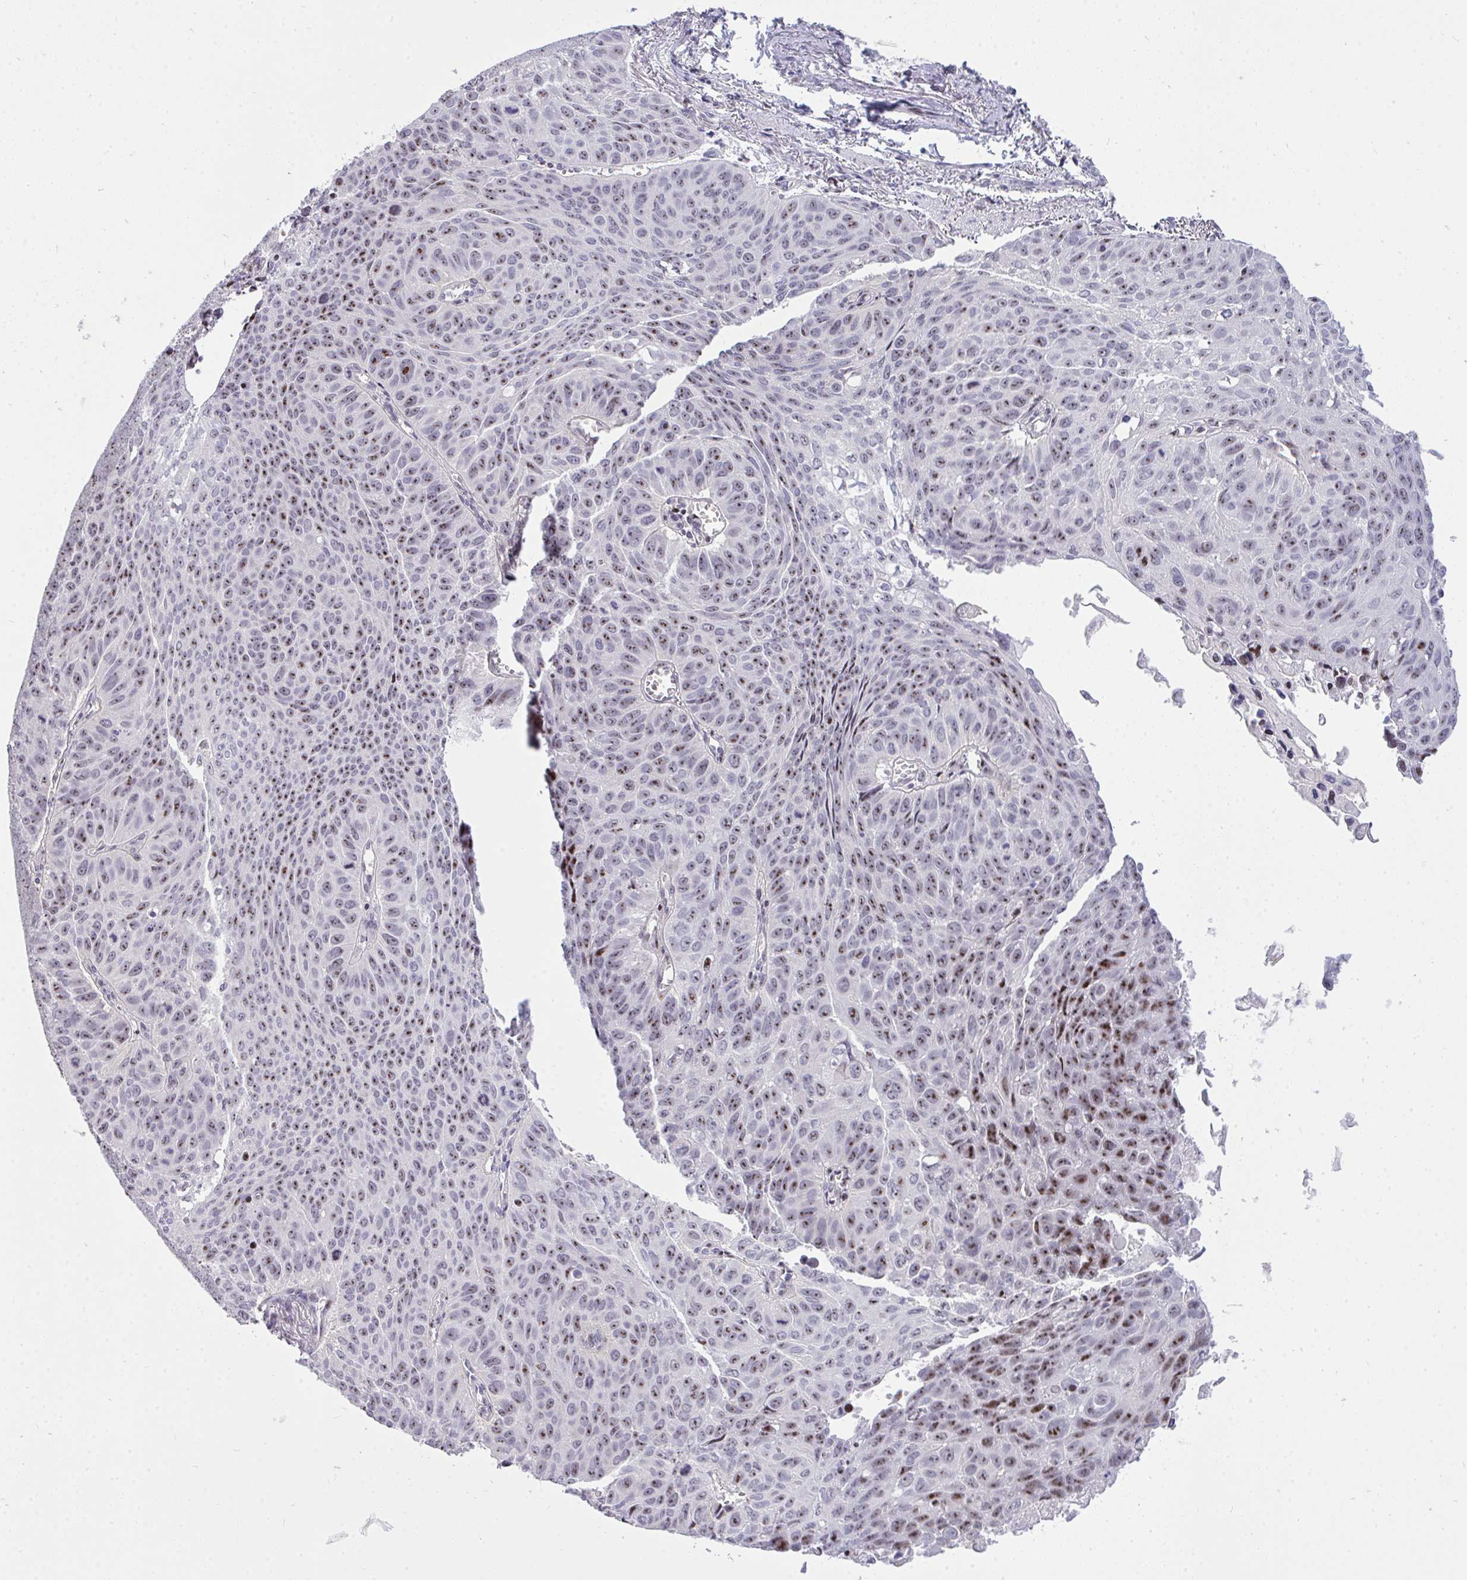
{"staining": {"intensity": "moderate", "quantity": "25%-75%", "location": "nuclear"}, "tissue": "lung cancer", "cell_type": "Tumor cells", "image_type": "cancer", "snomed": [{"axis": "morphology", "description": "Squamous cell carcinoma, NOS"}, {"axis": "topography", "description": "Lung"}], "caption": "This histopathology image demonstrates lung squamous cell carcinoma stained with immunohistochemistry (IHC) to label a protein in brown. The nuclear of tumor cells show moderate positivity for the protein. Nuclei are counter-stained blue.", "gene": "PLPPR3", "patient": {"sex": "male", "age": 71}}